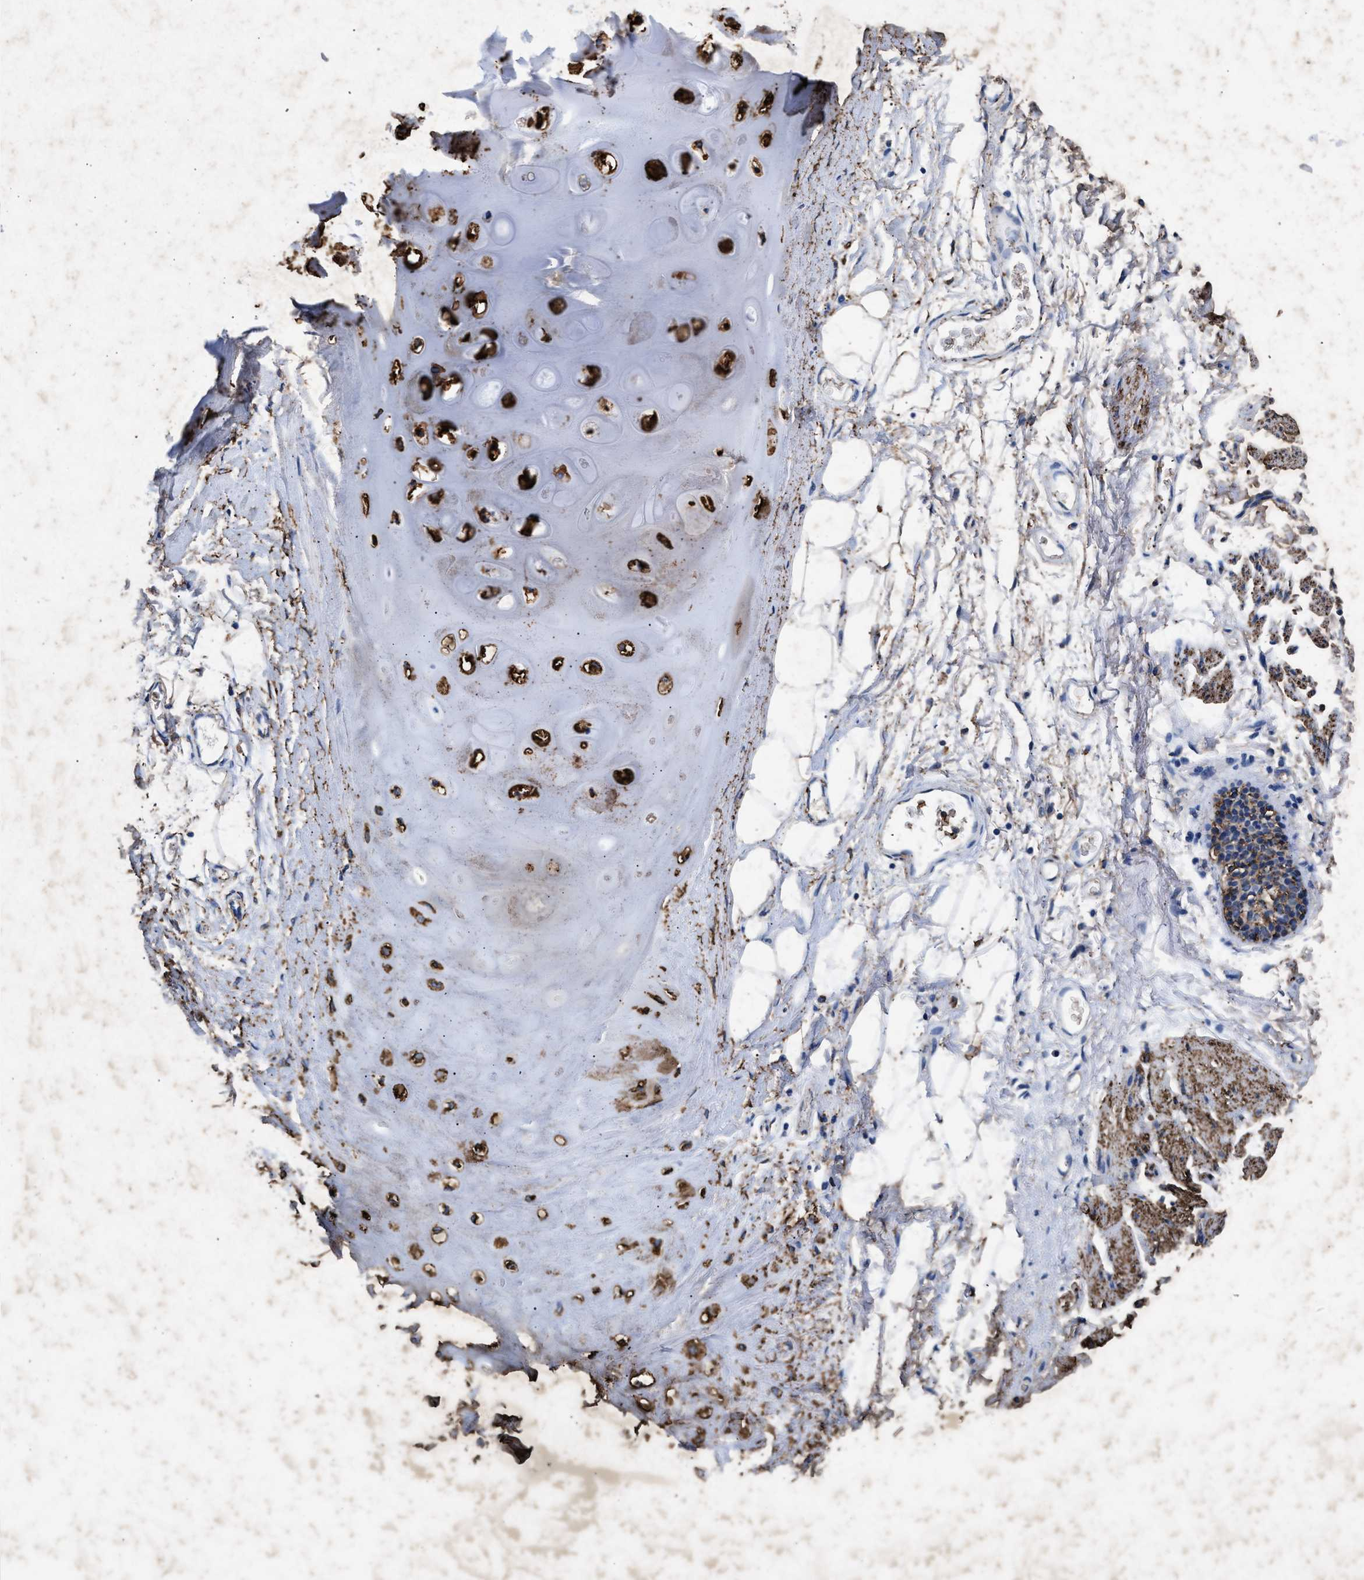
{"staining": {"intensity": "moderate", "quantity": ">75%", "location": "cytoplasmic/membranous"}, "tissue": "adipose tissue", "cell_type": "Adipocytes", "image_type": "normal", "snomed": [{"axis": "morphology", "description": "Normal tissue, NOS"}, {"axis": "topography", "description": "Cartilage tissue"}, {"axis": "topography", "description": "Bronchus"}], "caption": "Immunohistochemical staining of normal human adipose tissue shows moderate cytoplasmic/membranous protein expression in approximately >75% of adipocytes.", "gene": "LTB4R2", "patient": {"sex": "female", "age": 73}}